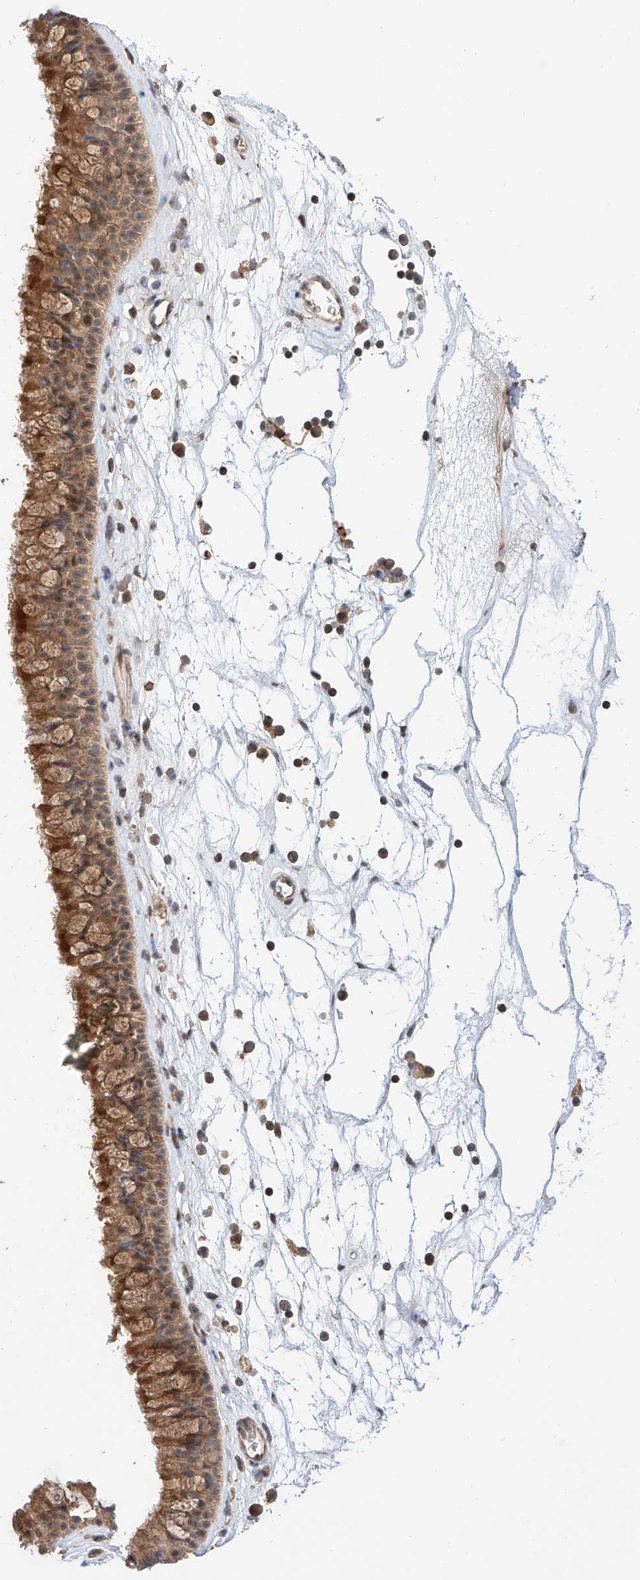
{"staining": {"intensity": "moderate", "quantity": ">75%", "location": "cytoplasmic/membranous"}, "tissue": "nasopharynx", "cell_type": "Respiratory epithelial cells", "image_type": "normal", "snomed": [{"axis": "morphology", "description": "Normal tissue, NOS"}, {"axis": "topography", "description": "Nasopharynx"}], "caption": "DAB (3,3'-diaminobenzidine) immunohistochemical staining of benign nasopharynx shows moderate cytoplasmic/membranous protein expression in approximately >75% of respiratory epithelial cells.", "gene": "RAB23", "patient": {"sex": "male", "age": 64}}